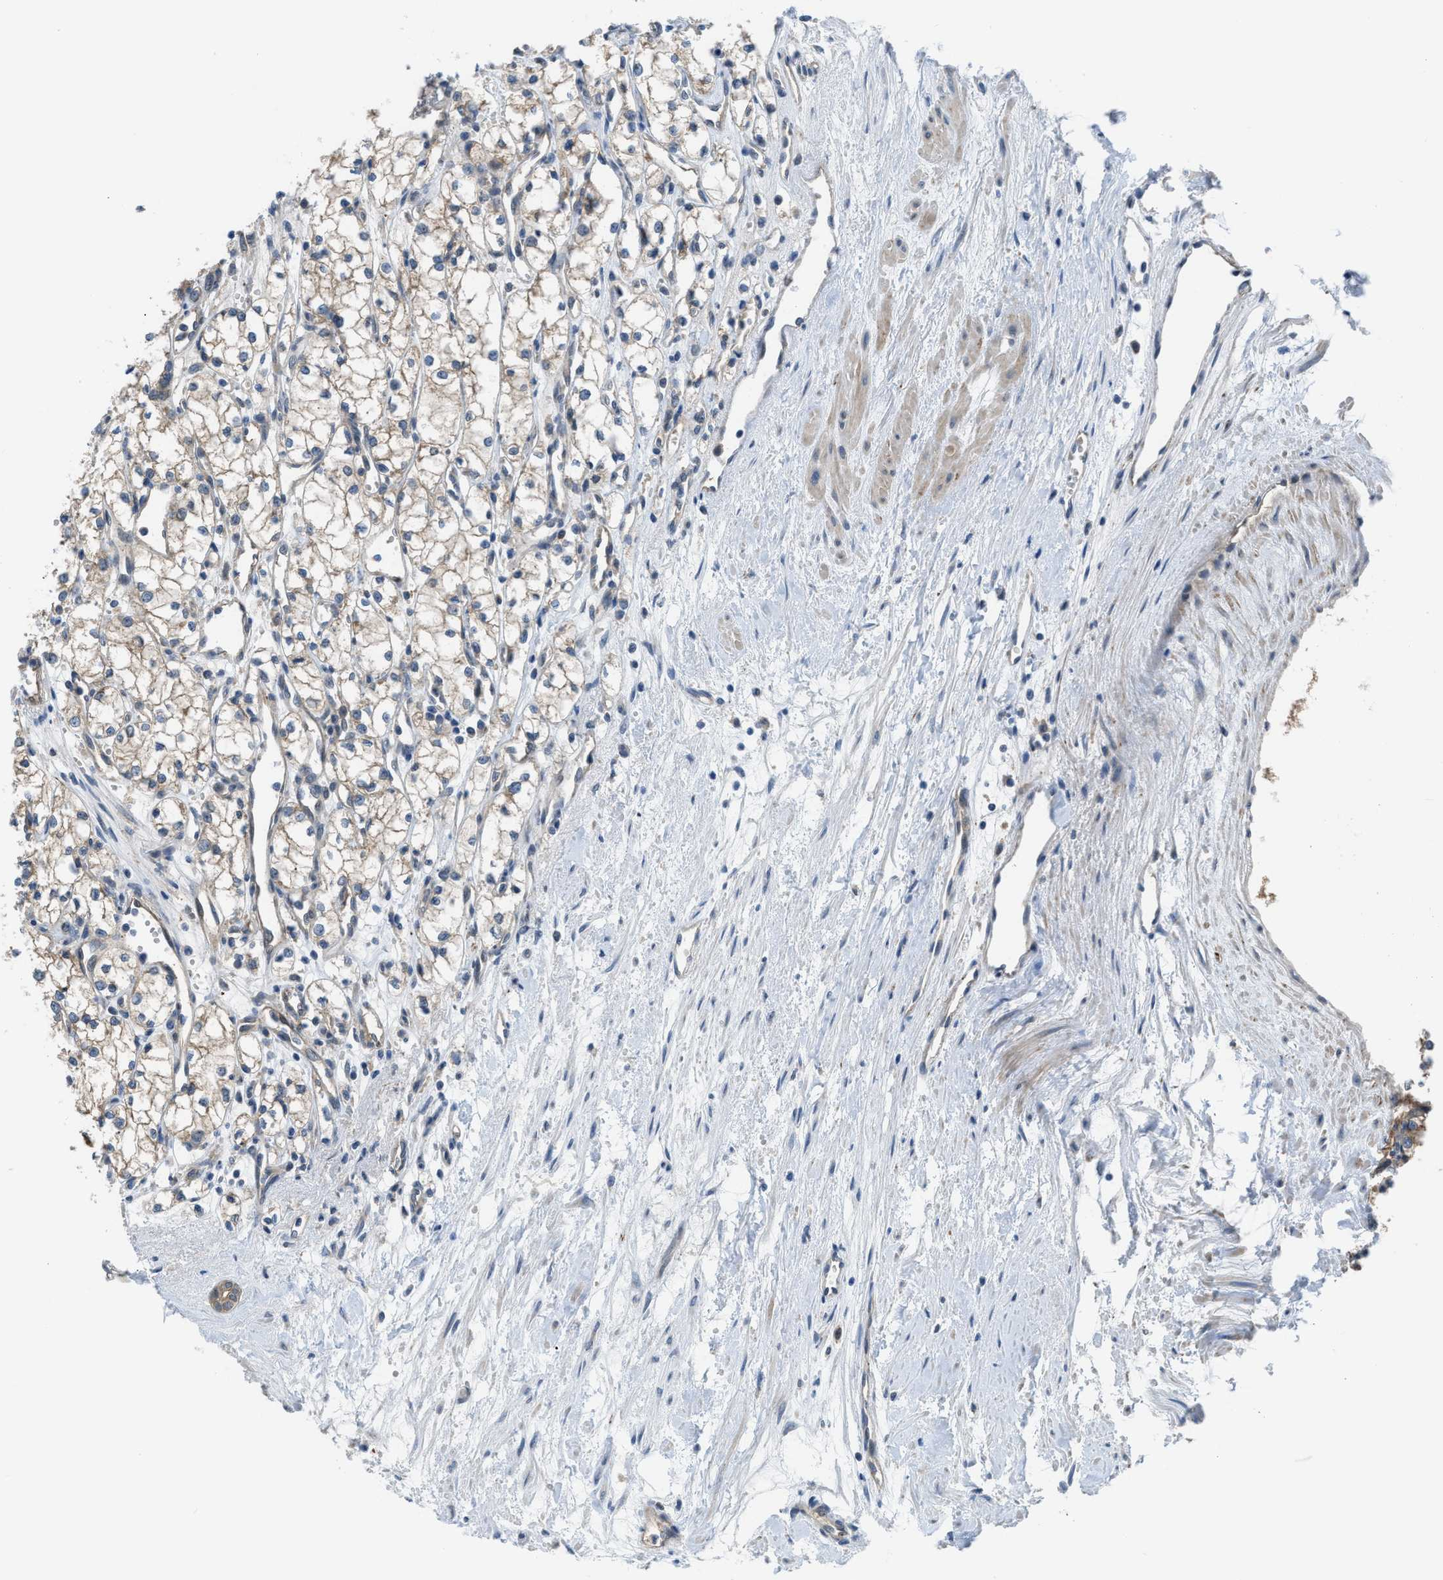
{"staining": {"intensity": "weak", "quantity": ">75%", "location": "cytoplasmic/membranous"}, "tissue": "renal cancer", "cell_type": "Tumor cells", "image_type": "cancer", "snomed": [{"axis": "morphology", "description": "Adenocarcinoma, NOS"}, {"axis": "topography", "description": "Kidney"}], "caption": "Brown immunohistochemical staining in renal cancer (adenocarcinoma) demonstrates weak cytoplasmic/membranous positivity in approximately >75% of tumor cells.", "gene": "BAZ2B", "patient": {"sex": "male", "age": 59}}